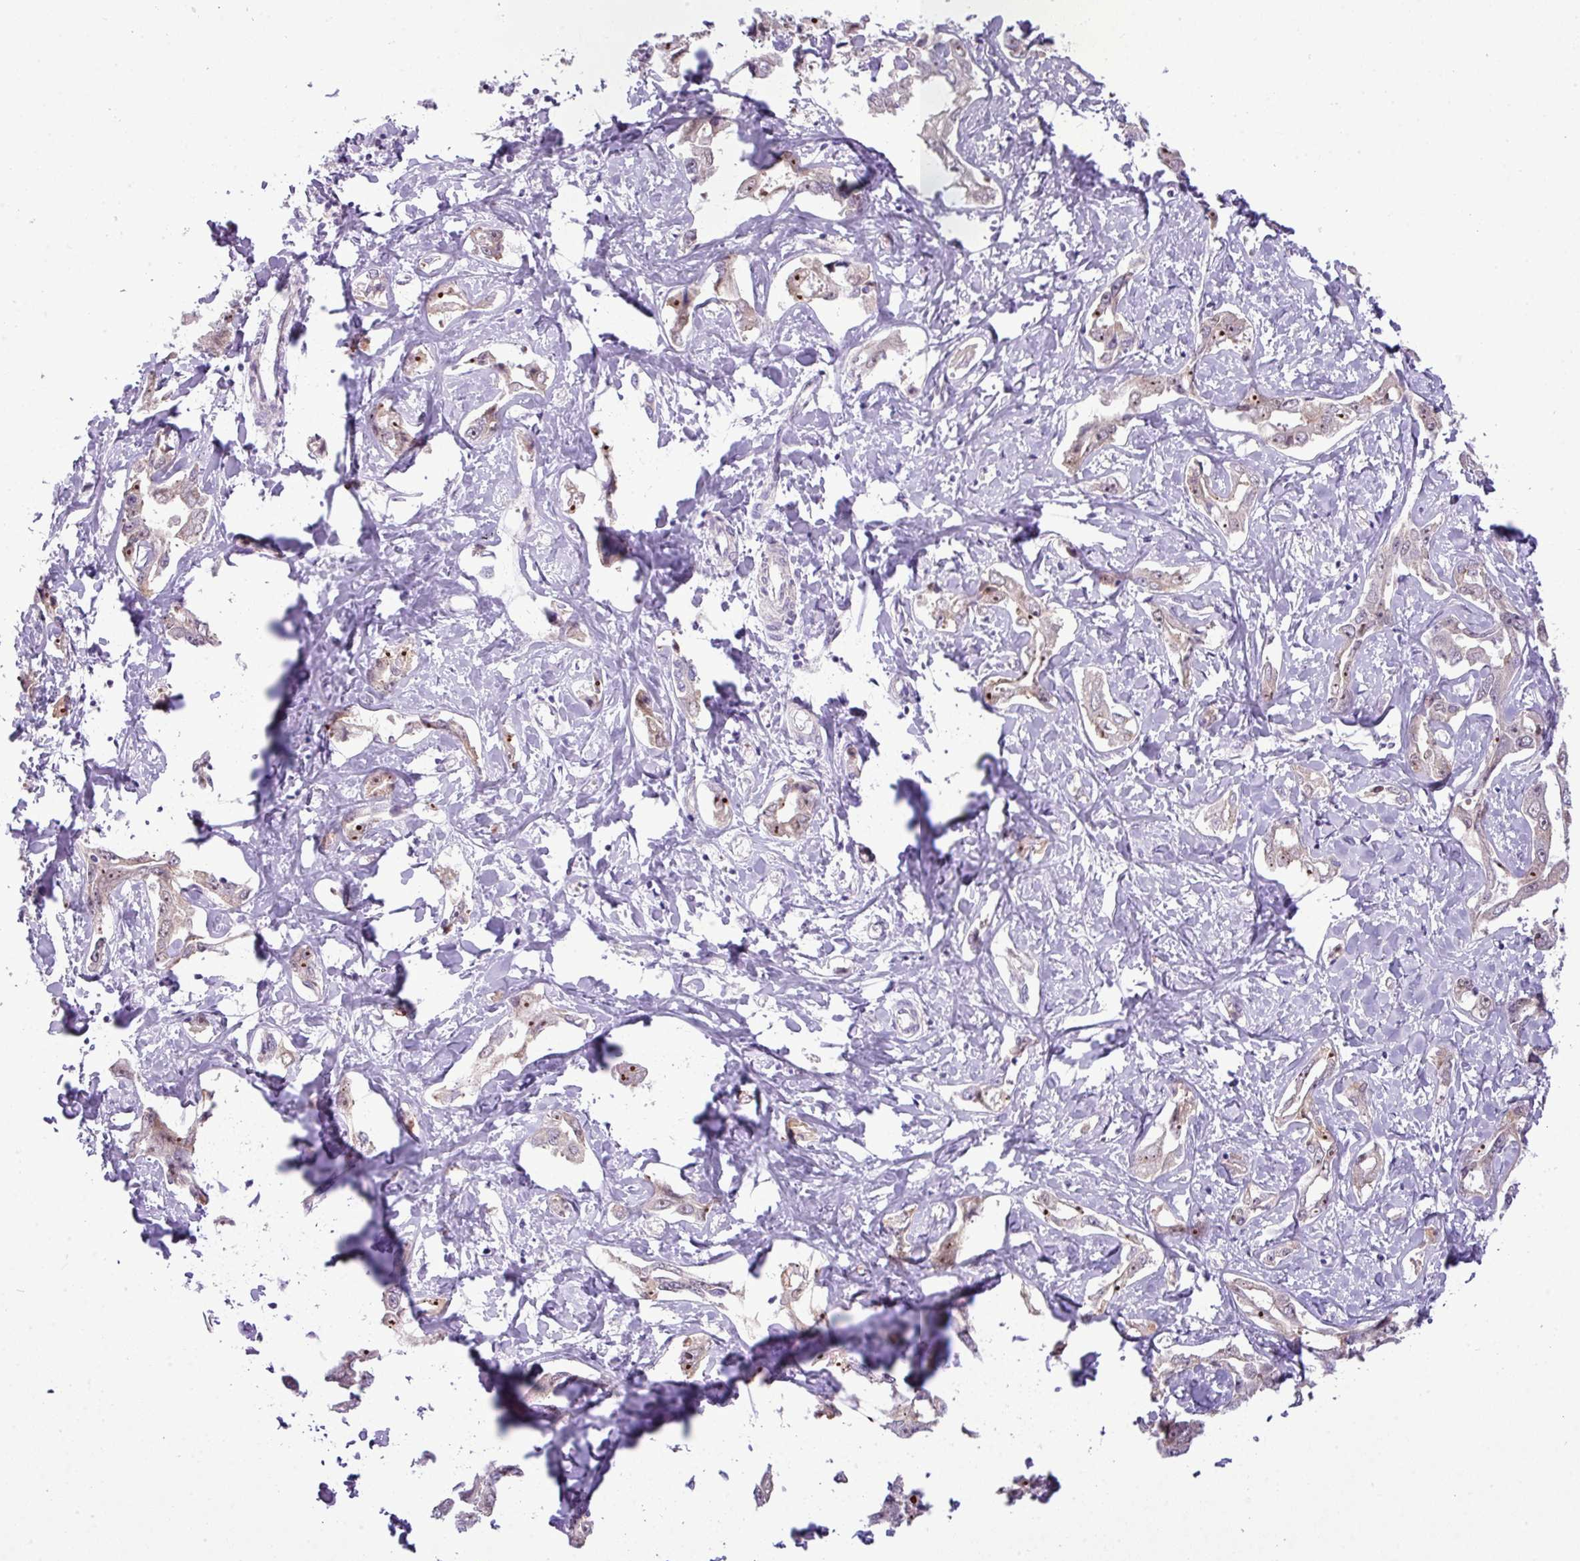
{"staining": {"intensity": "strong", "quantity": "25%-75%", "location": "nuclear"}, "tissue": "liver cancer", "cell_type": "Tumor cells", "image_type": "cancer", "snomed": [{"axis": "morphology", "description": "Cholangiocarcinoma"}, {"axis": "topography", "description": "Liver"}], "caption": "A high-resolution micrograph shows IHC staining of liver cancer (cholangiocarcinoma), which displays strong nuclear expression in approximately 25%-75% of tumor cells. (brown staining indicates protein expression, while blue staining denotes nuclei).", "gene": "MAK16", "patient": {"sex": "male", "age": 59}}